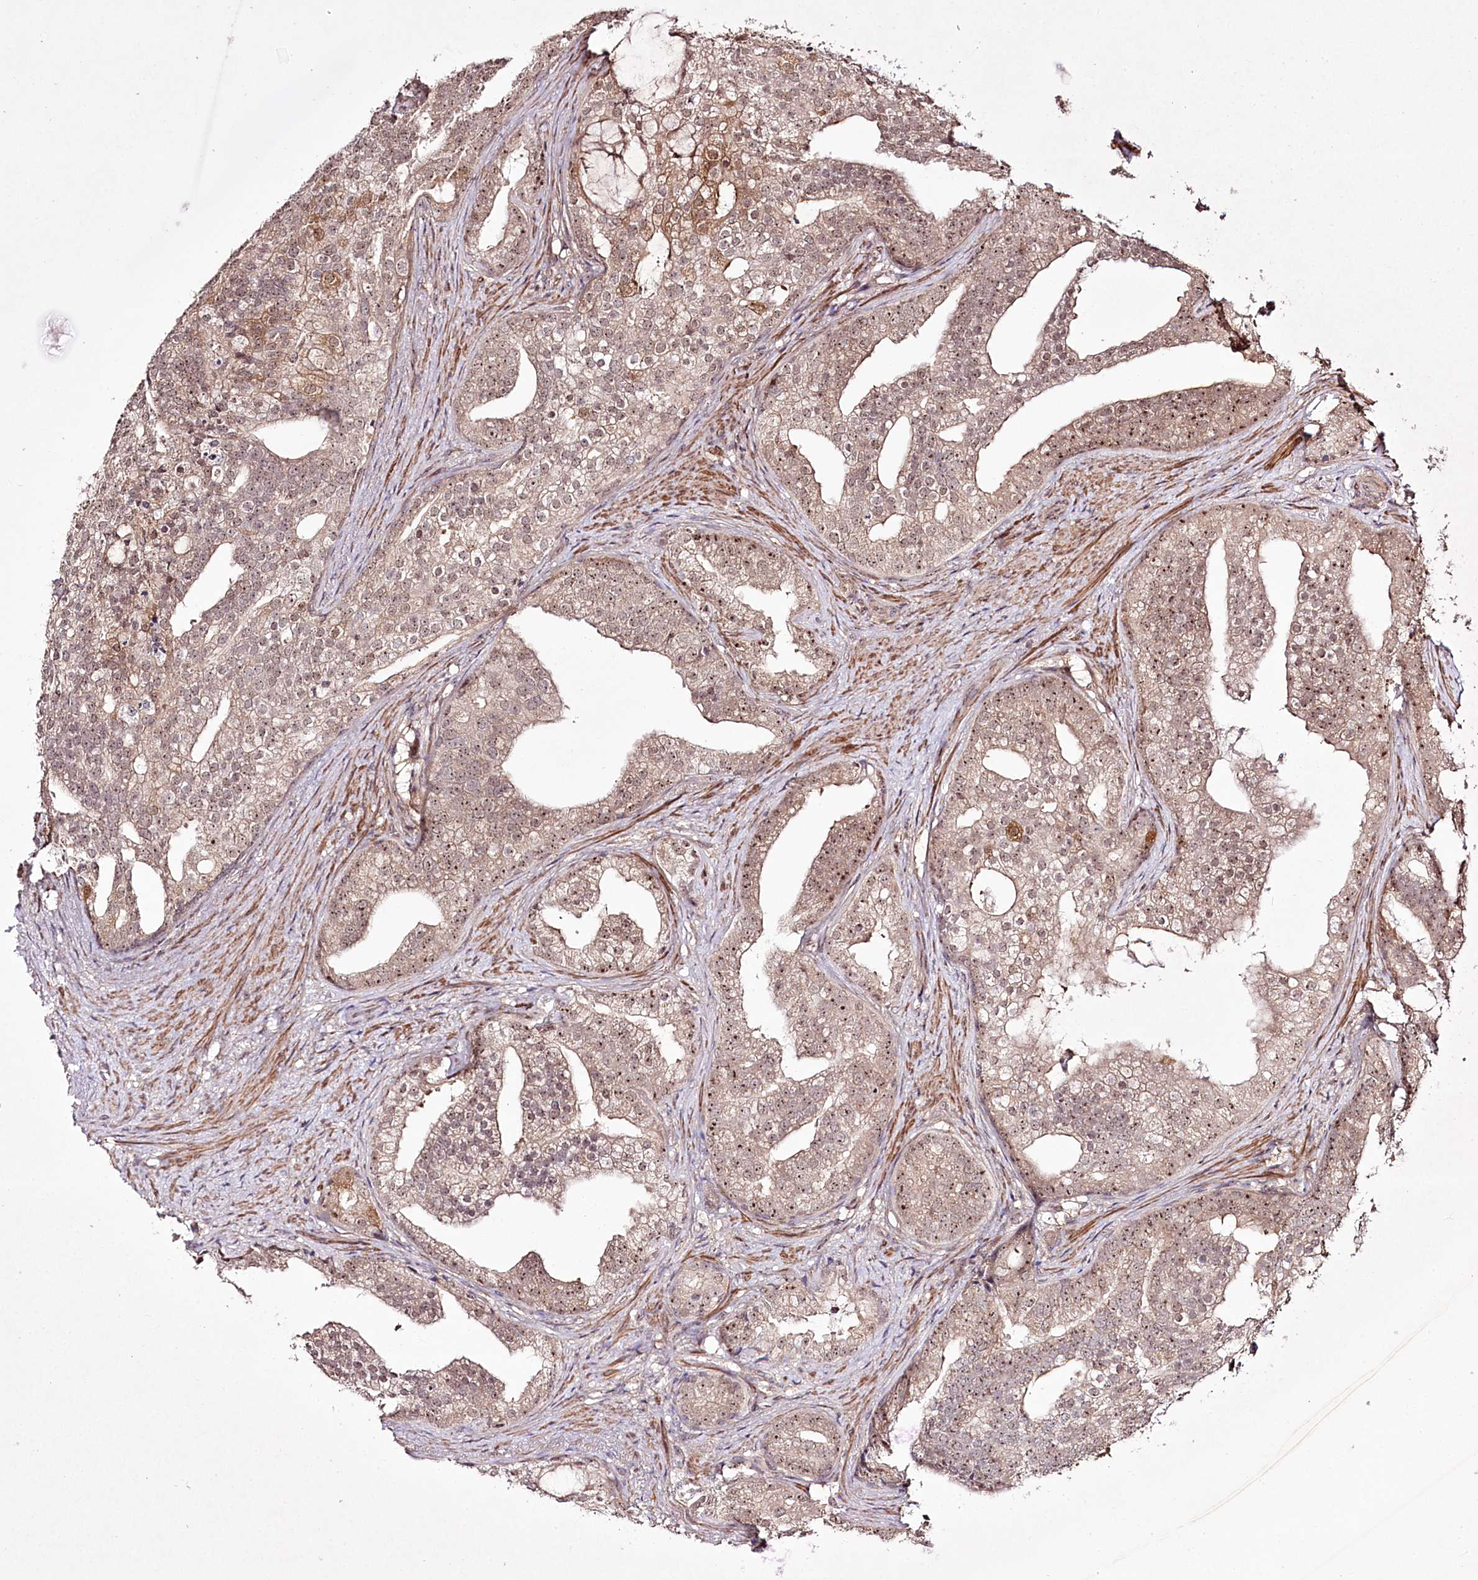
{"staining": {"intensity": "weak", "quantity": ">75%", "location": "nuclear"}, "tissue": "prostate cancer", "cell_type": "Tumor cells", "image_type": "cancer", "snomed": [{"axis": "morphology", "description": "Adenocarcinoma, Low grade"}, {"axis": "topography", "description": "Prostate"}], "caption": "Prostate cancer (adenocarcinoma (low-grade)) stained with a brown dye demonstrates weak nuclear positive positivity in approximately >75% of tumor cells.", "gene": "CCDC59", "patient": {"sex": "male", "age": 71}}